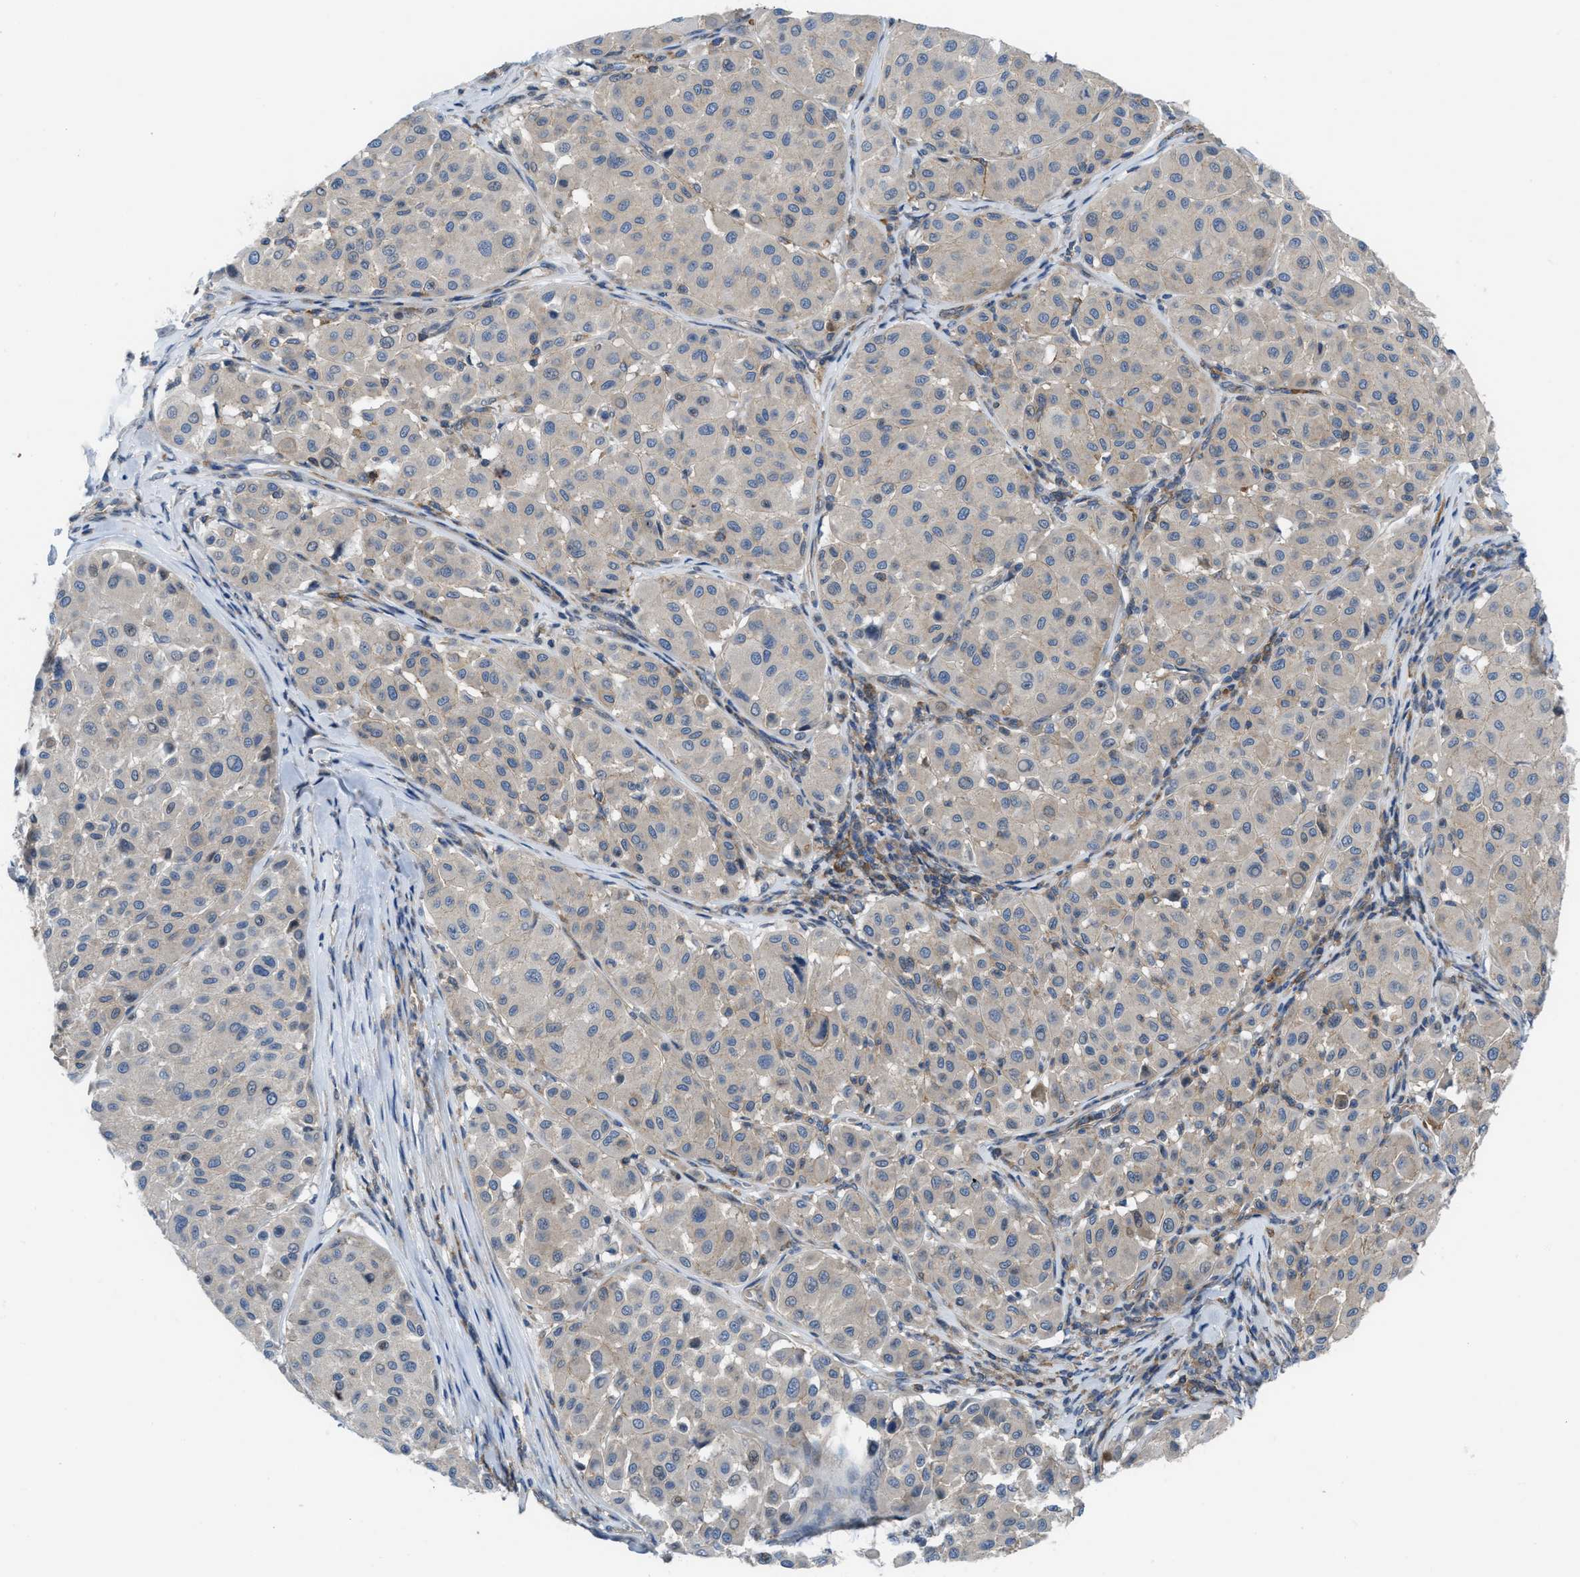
{"staining": {"intensity": "weak", "quantity": "<25%", "location": "cytoplasmic/membranous"}, "tissue": "melanoma", "cell_type": "Tumor cells", "image_type": "cancer", "snomed": [{"axis": "morphology", "description": "Malignant melanoma, Metastatic site"}, {"axis": "topography", "description": "Soft tissue"}], "caption": "Human melanoma stained for a protein using immunohistochemistry reveals no staining in tumor cells.", "gene": "MYO18A", "patient": {"sex": "male", "age": 41}}